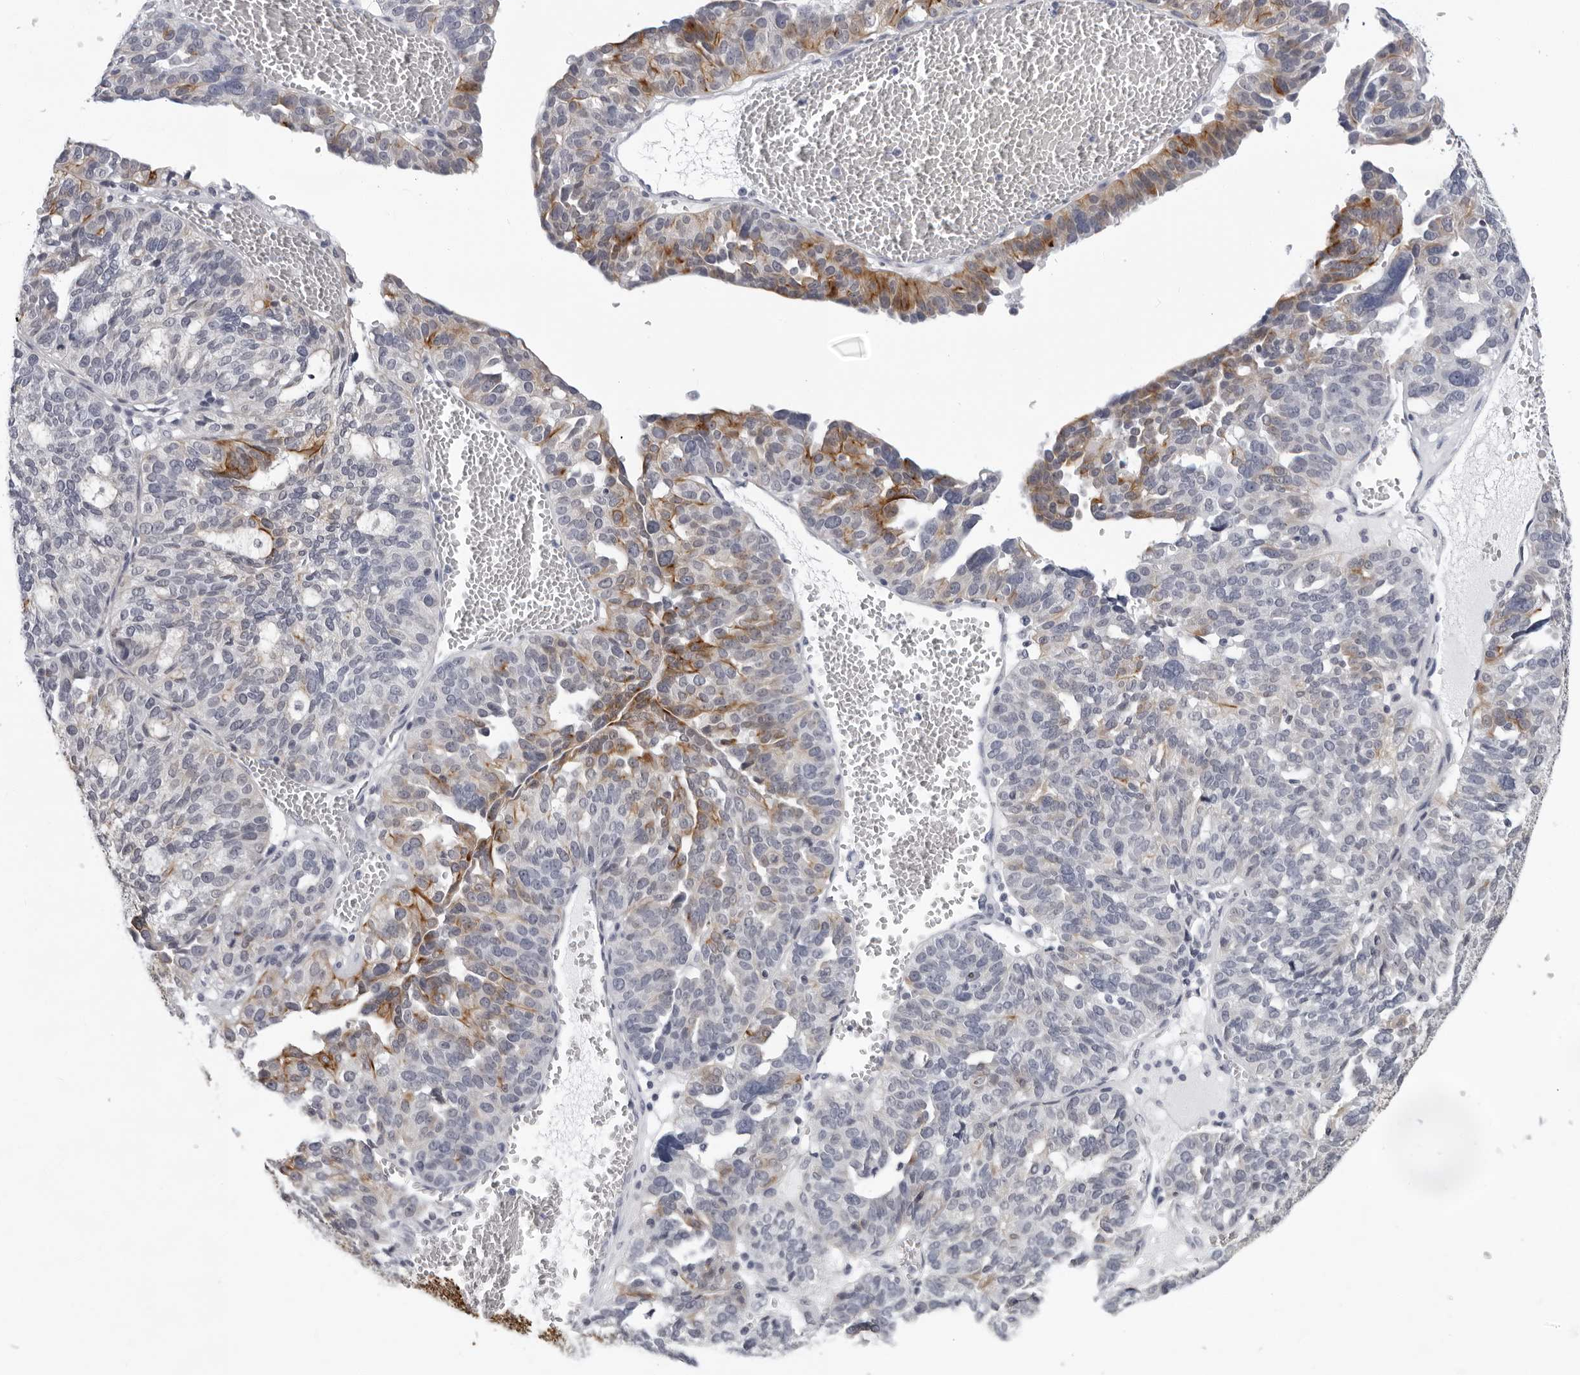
{"staining": {"intensity": "moderate", "quantity": "<25%", "location": "cytoplasmic/membranous"}, "tissue": "ovarian cancer", "cell_type": "Tumor cells", "image_type": "cancer", "snomed": [{"axis": "morphology", "description": "Cystadenocarcinoma, serous, NOS"}, {"axis": "topography", "description": "Ovary"}], "caption": "This micrograph exhibits serous cystadenocarcinoma (ovarian) stained with immunohistochemistry to label a protein in brown. The cytoplasmic/membranous of tumor cells show moderate positivity for the protein. Nuclei are counter-stained blue.", "gene": "CCDC28B", "patient": {"sex": "female", "age": 59}}